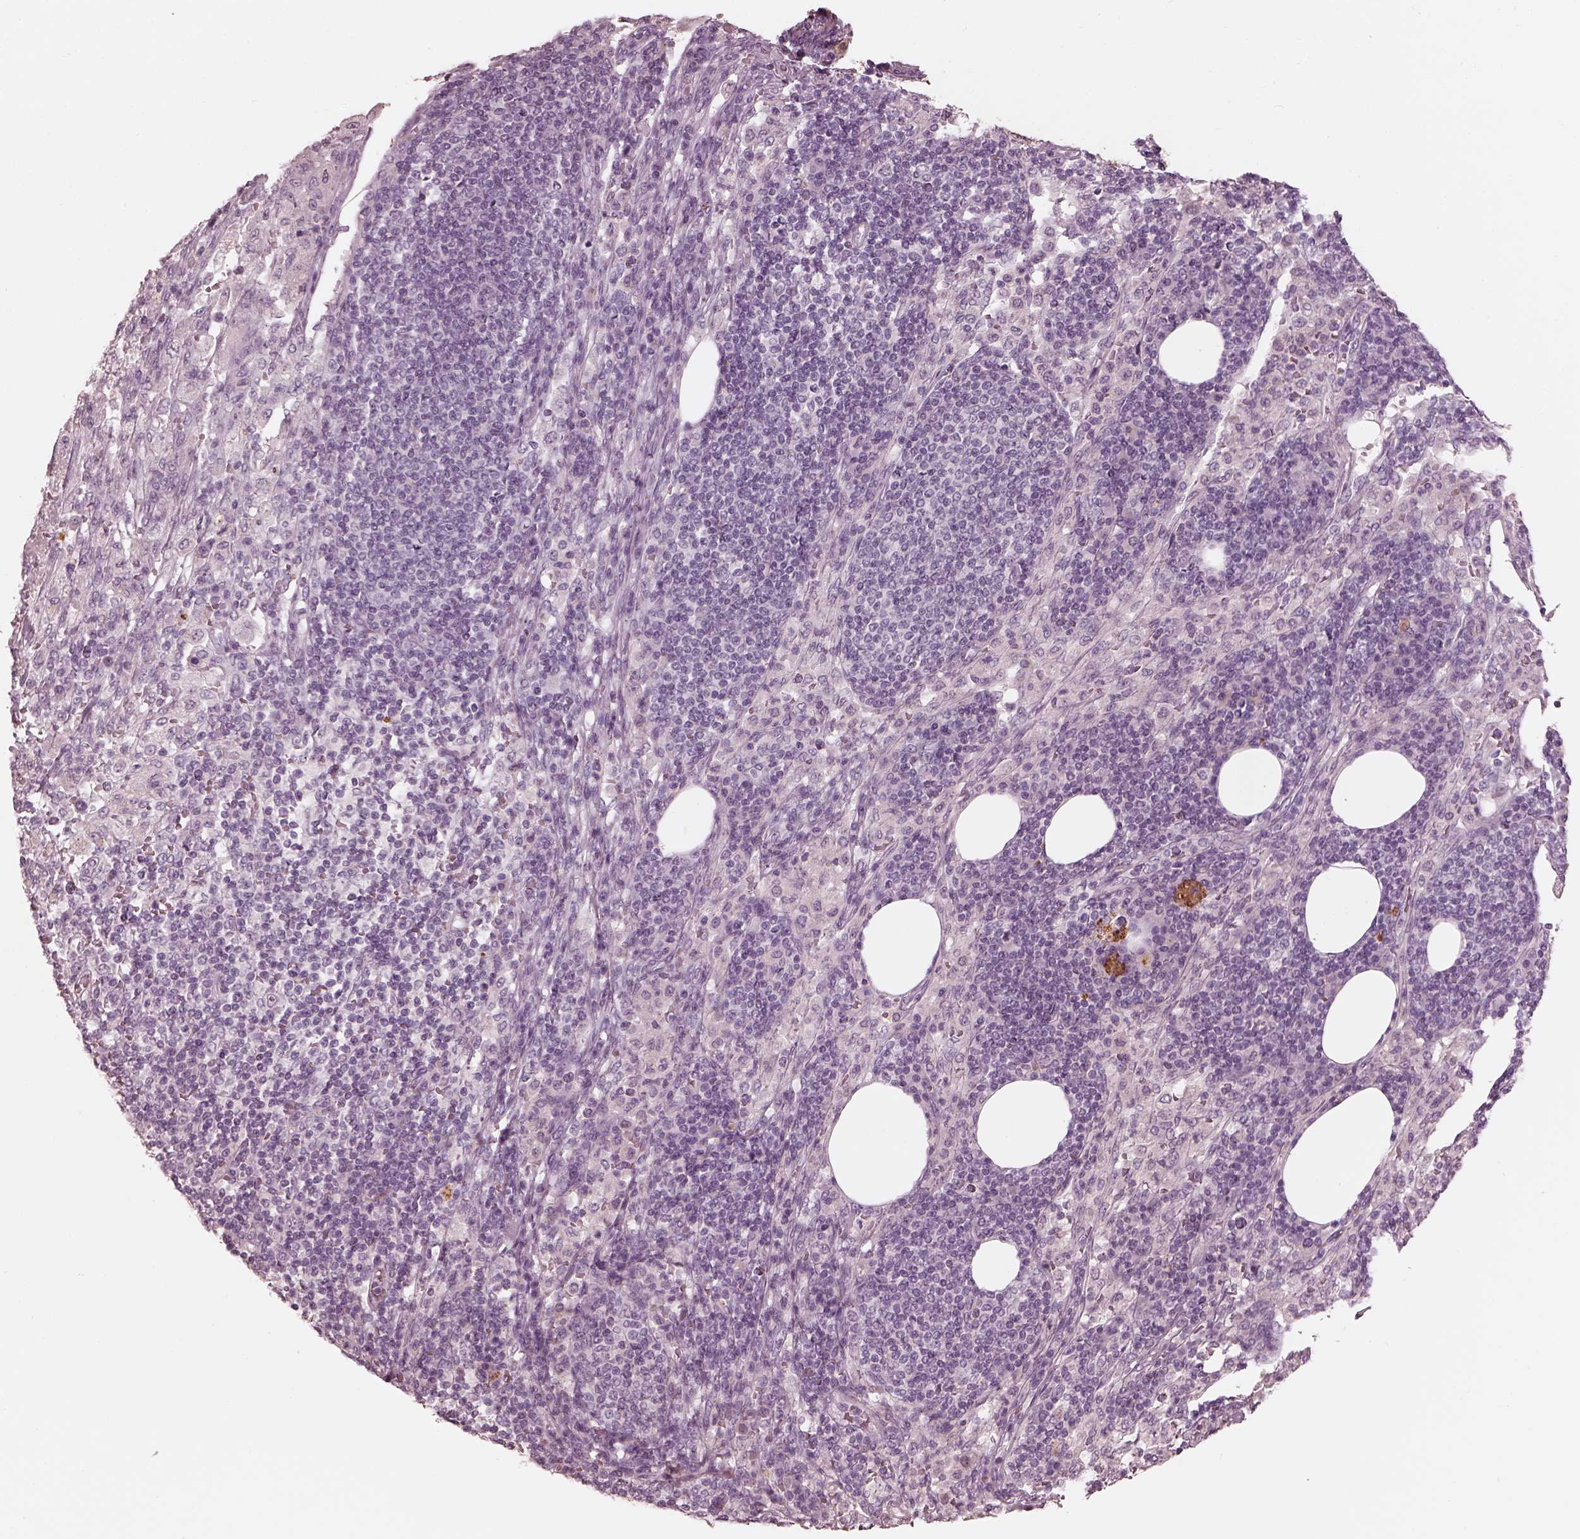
{"staining": {"intensity": "negative", "quantity": "none", "location": "none"}, "tissue": "pancreatic cancer", "cell_type": "Tumor cells", "image_type": "cancer", "snomed": [{"axis": "morphology", "description": "Adenocarcinoma, NOS"}, {"axis": "topography", "description": "Pancreas"}], "caption": "Immunohistochemistry micrograph of human pancreatic cancer stained for a protein (brown), which shows no staining in tumor cells.", "gene": "ADRB3", "patient": {"sex": "female", "age": 61}}